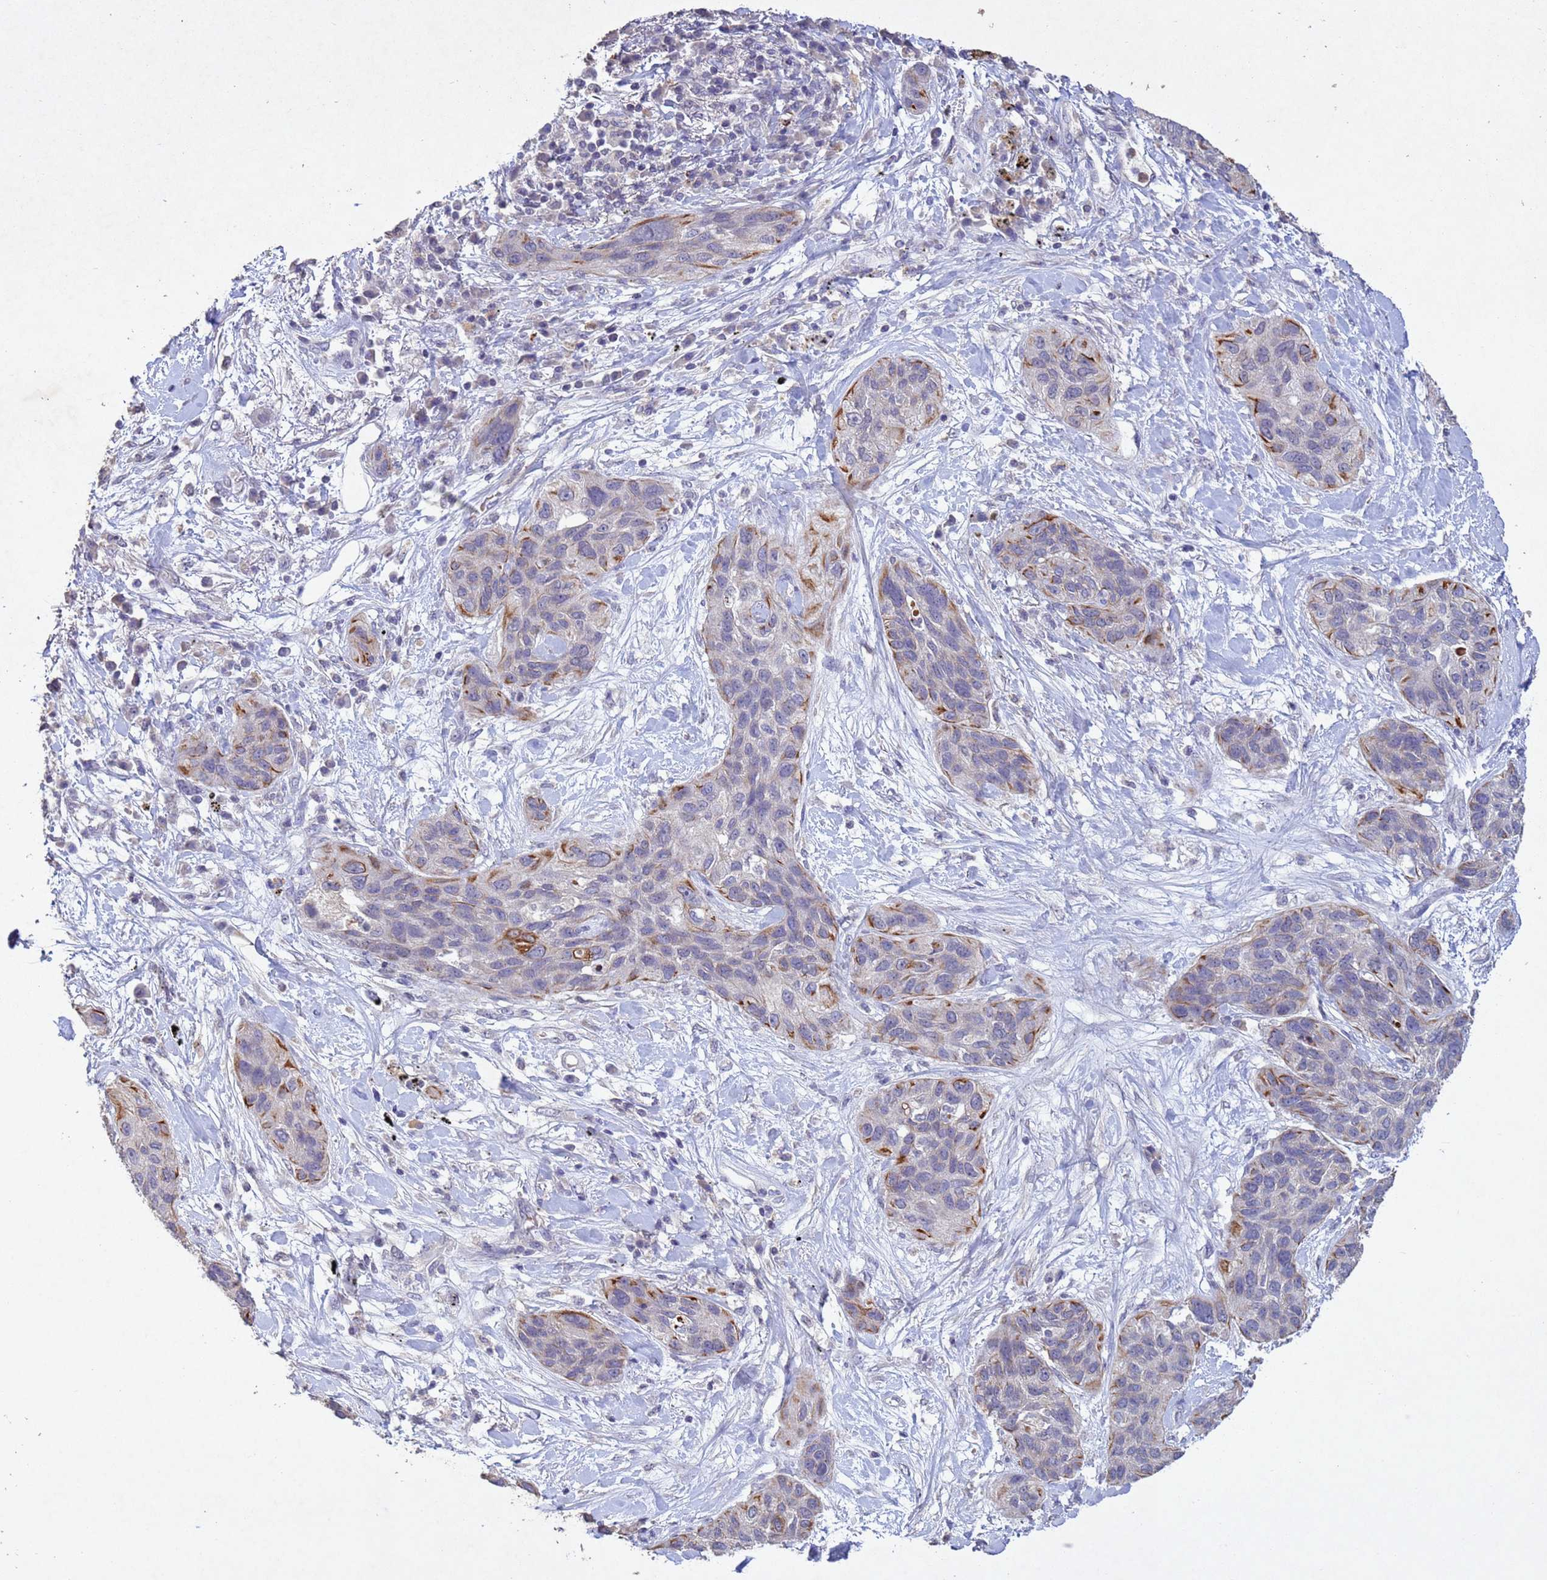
{"staining": {"intensity": "moderate", "quantity": "<25%", "location": "cytoplasmic/membranous"}, "tissue": "lung cancer", "cell_type": "Tumor cells", "image_type": "cancer", "snomed": [{"axis": "morphology", "description": "Squamous cell carcinoma, NOS"}, {"axis": "topography", "description": "Lung"}], "caption": "The immunohistochemical stain highlights moderate cytoplasmic/membranous expression in tumor cells of lung cancer (squamous cell carcinoma) tissue. (DAB IHC with brightfield microscopy, high magnification).", "gene": "NLRP11", "patient": {"sex": "female", "age": 70}}